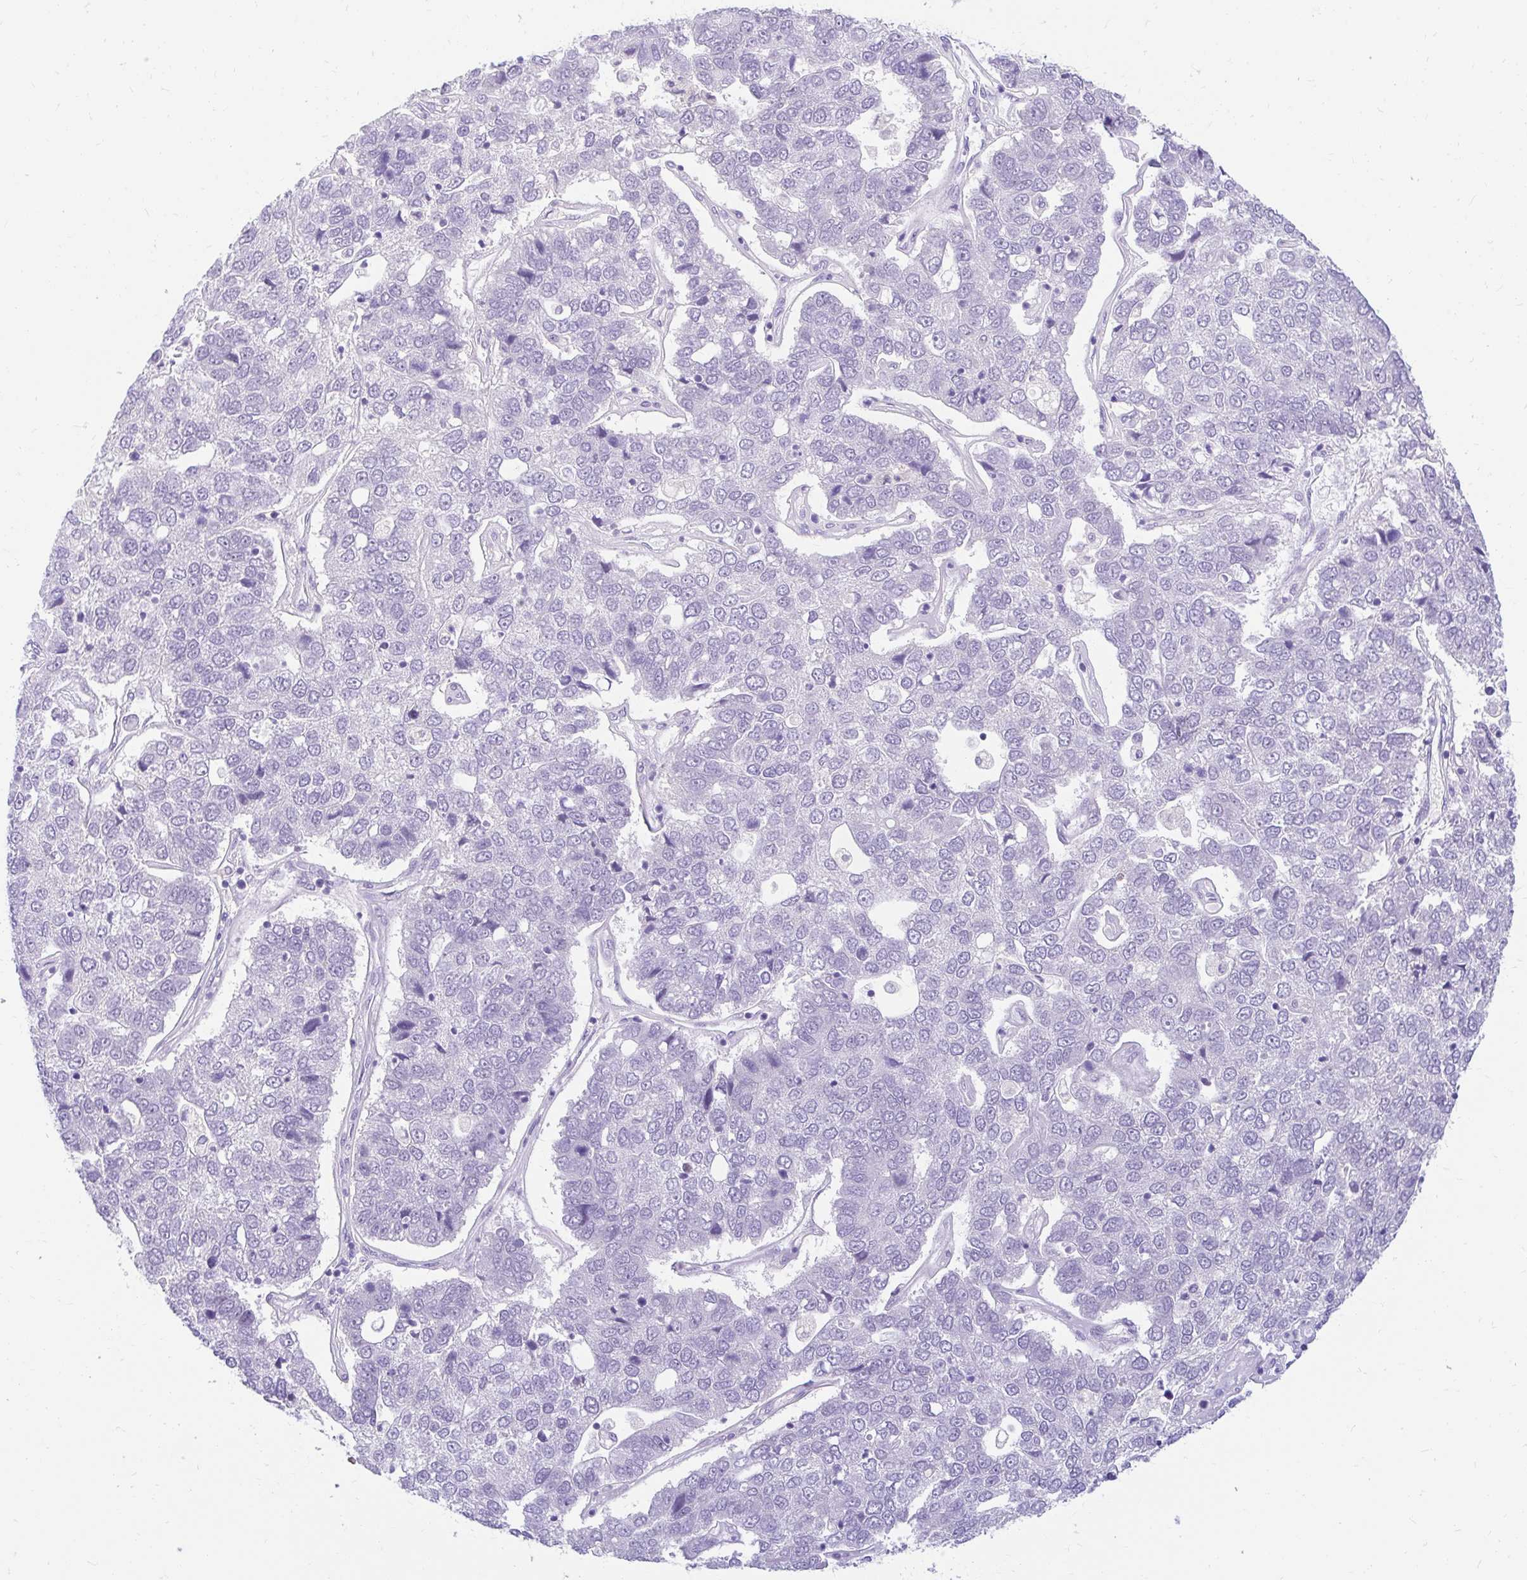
{"staining": {"intensity": "negative", "quantity": "none", "location": "none"}, "tissue": "pancreatic cancer", "cell_type": "Tumor cells", "image_type": "cancer", "snomed": [{"axis": "morphology", "description": "Adenocarcinoma, NOS"}, {"axis": "topography", "description": "Pancreas"}], "caption": "The histopathology image demonstrates no significant positivity in tumor cells of adenocarcinoma (pancreatic). Brightfield microscopy of immunohistochemistry stained with DAB (brown) and hematoxylin (blue), captured at high magnification.", "gene": "GLB1L2", "patient": {"sex": "female", "age": 61}}